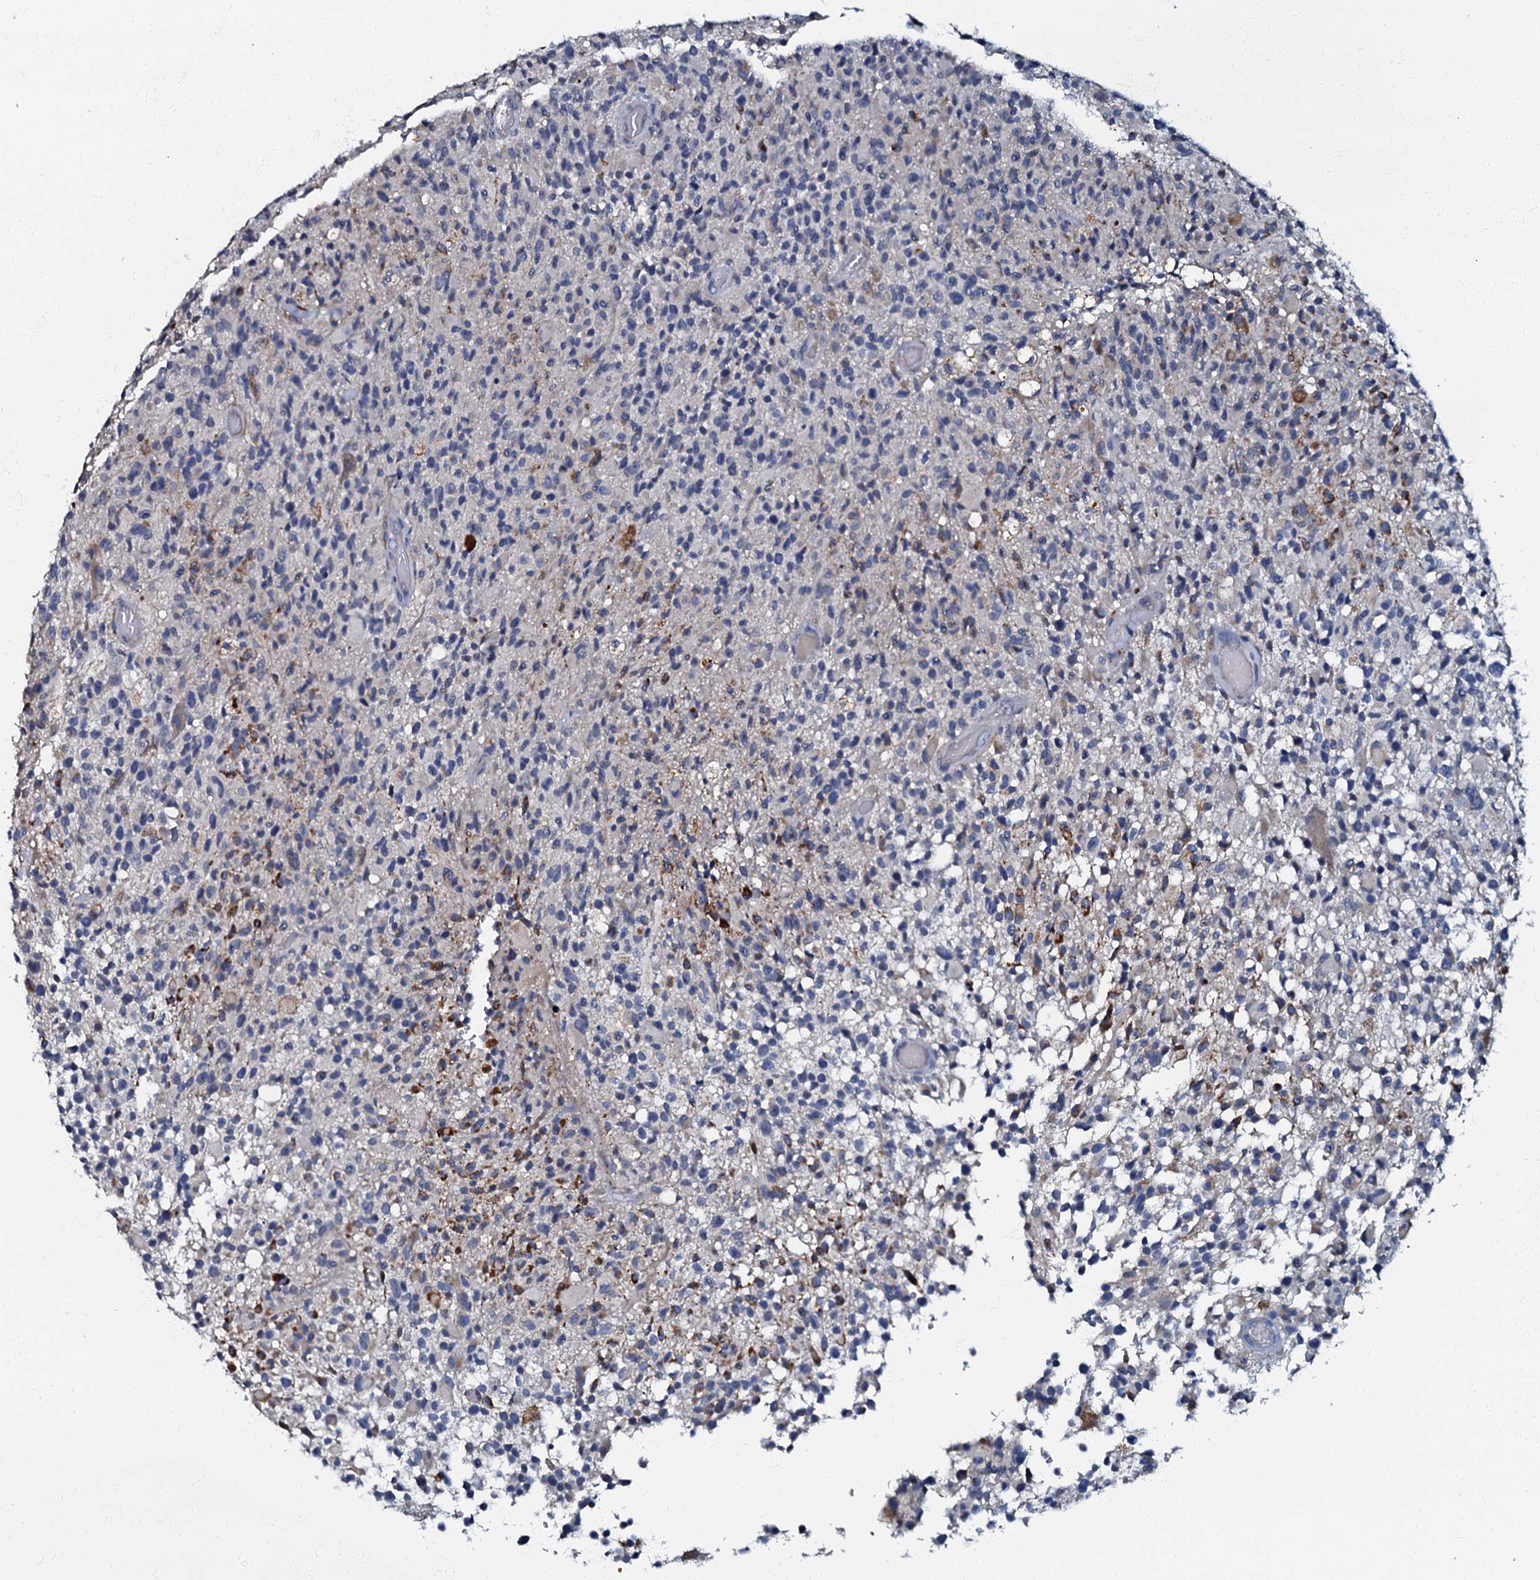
{"staining": {"intensity": "negative", "quantity": "none", "location": "none"}, "tissue": "glioma", "cell_type": "Tumor cells", "image_type": "cancer", "snomed": [{"axis": "morphology", "description": "Glioma, malignant, High grade"}, {"axis": "morphology", "description": "Glioblastoma, NOS"}, {"axis": "topography", "description": "Brain"}], "caption": "This is a histopathology image of immunohistochemistry staining of glioma, which shows no expression in tumor cells.", "gene": "OLAH", "patient": {"sex": "male", "age": 60}}